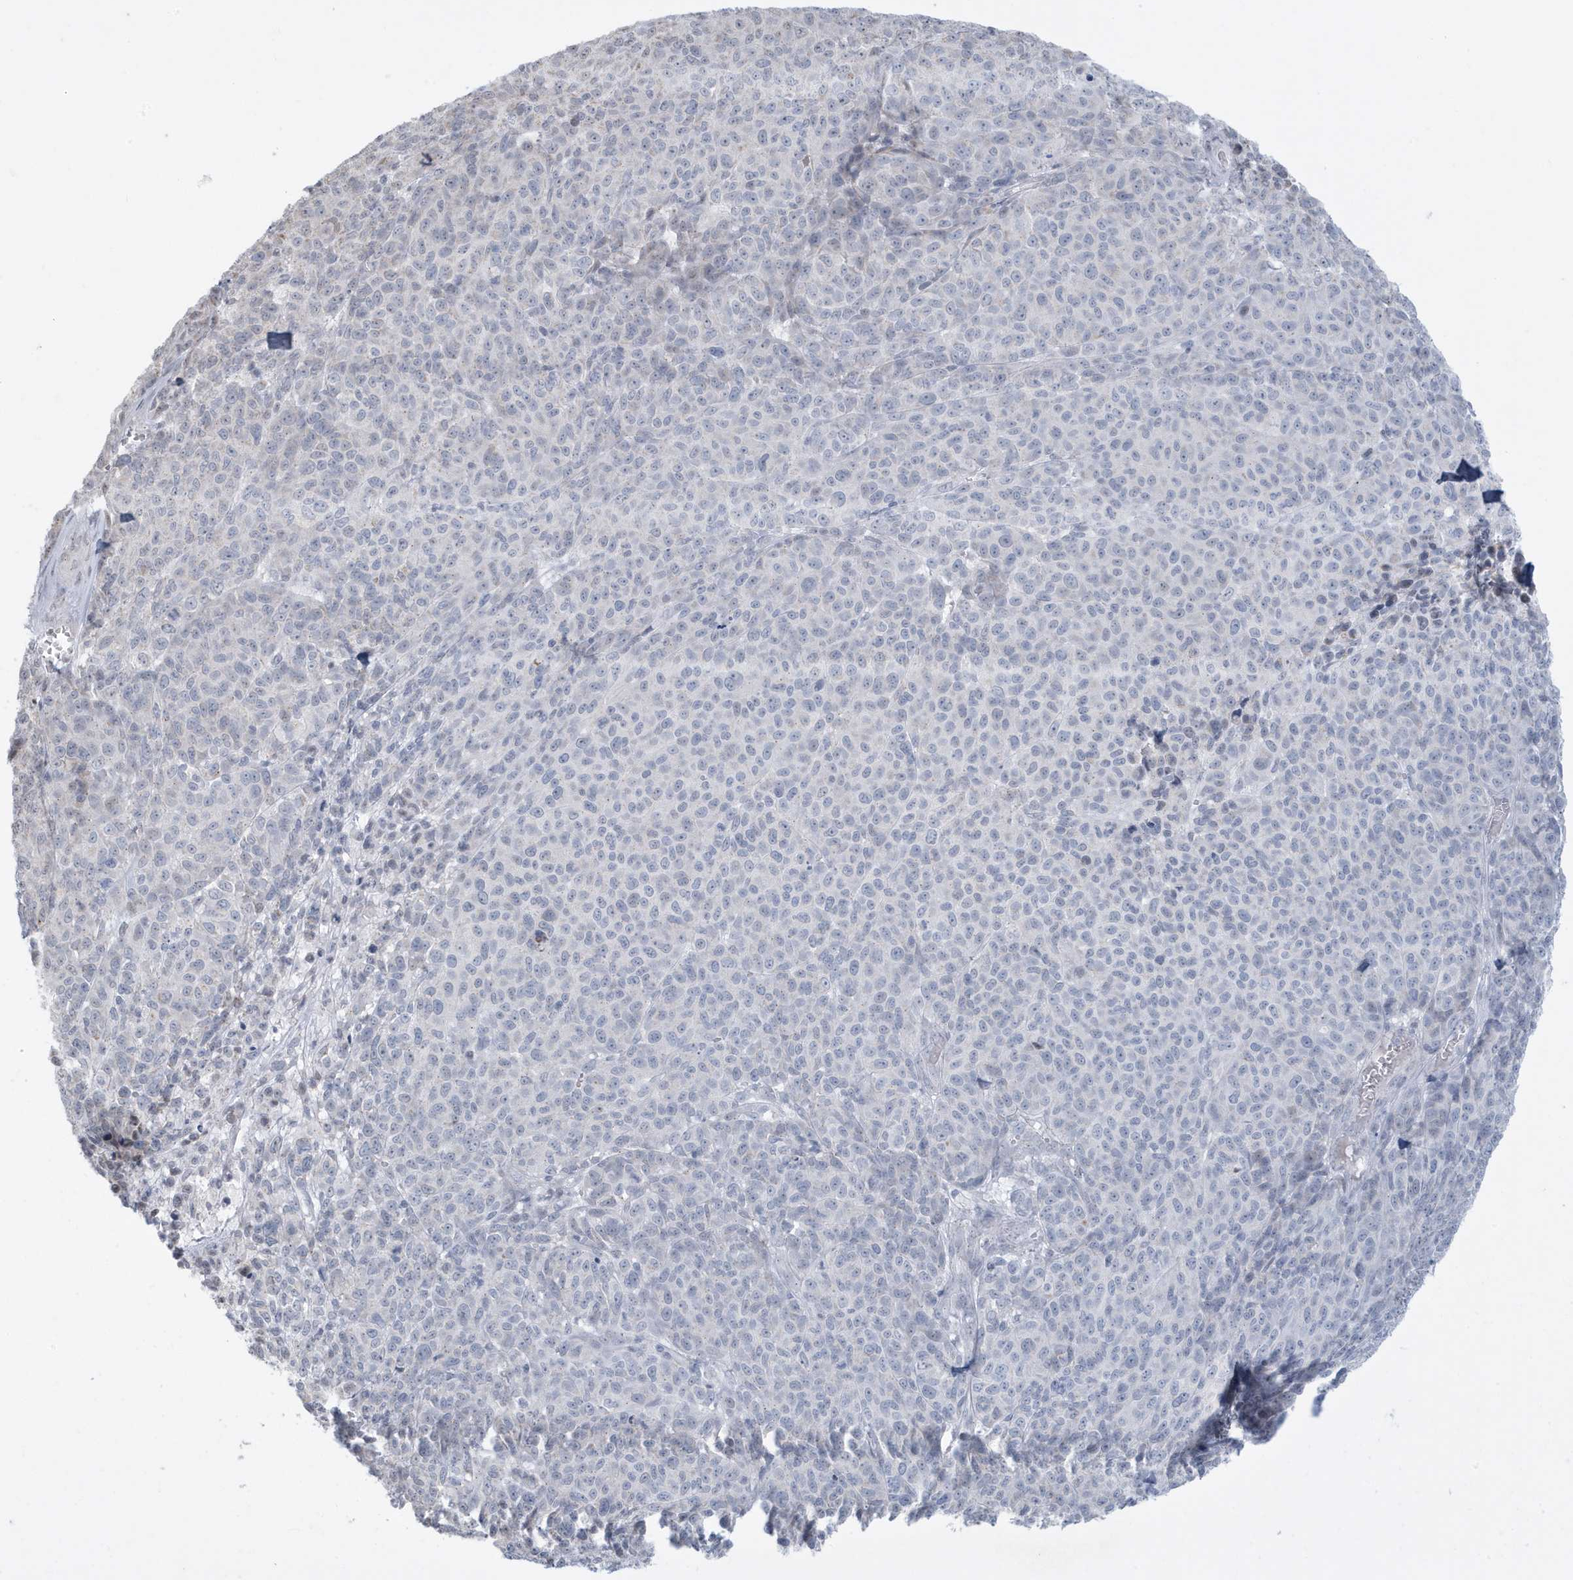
{"staining": {"intensity": "negative", "quantity": "none", "location": "none"}, "tissue": "melanoma", "cell_type": "Tumor cells", "image_type": "cancer", "snomed": [{"axis": "morphology", "description": "Malignant melanoma, NOS"}, {"axis": "topography", "description": "Skin"}], "caption": "DAB immunohistochemical staining of human malignant melanoma reveals no significant positivity in tumor cells.", "gene": "FNDC1", "patient": {"sex": "male", "age": 49}}